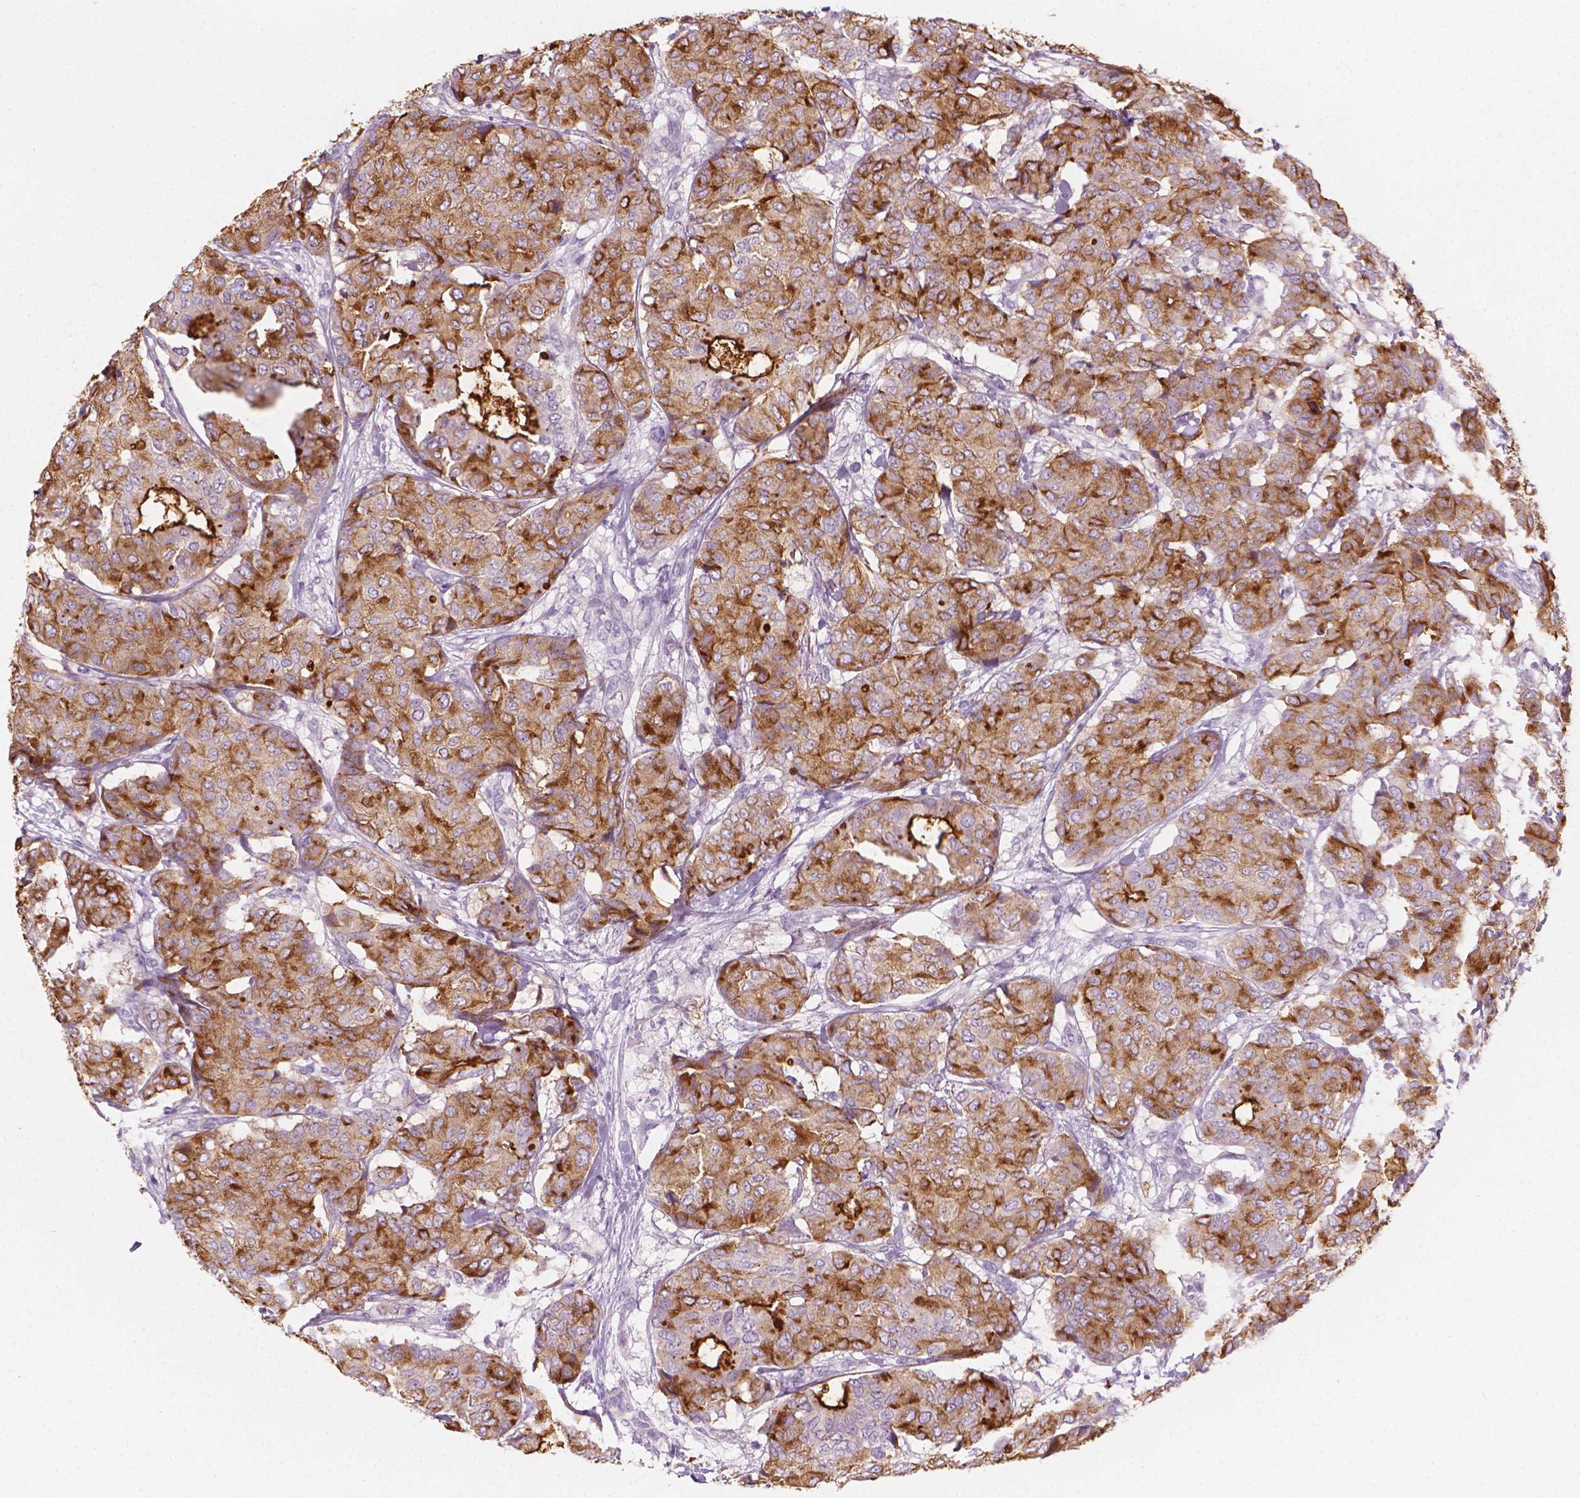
{"staining": {"intensity": "moderate", "quantity": ">75%", "location": "cytoplasmic/membranous"}, "tissue": "breast cancer", "cell_type": "Tumor cells", "image_type": "cancer", "snomed": [{"axis": "morphology", "description": "Duct carcinoma"}, {"axis": "topography", "description": "Breast"}], "caption": "Breast infiltrating ductal carcinoma tissue demonstrates moderate cytoplasmic/membranous staining in about >75% of tumor cells, visualized by immunohistochemistry.", "gene": "GPRC5A", "patient": {"sex": "female", "age": 75}}